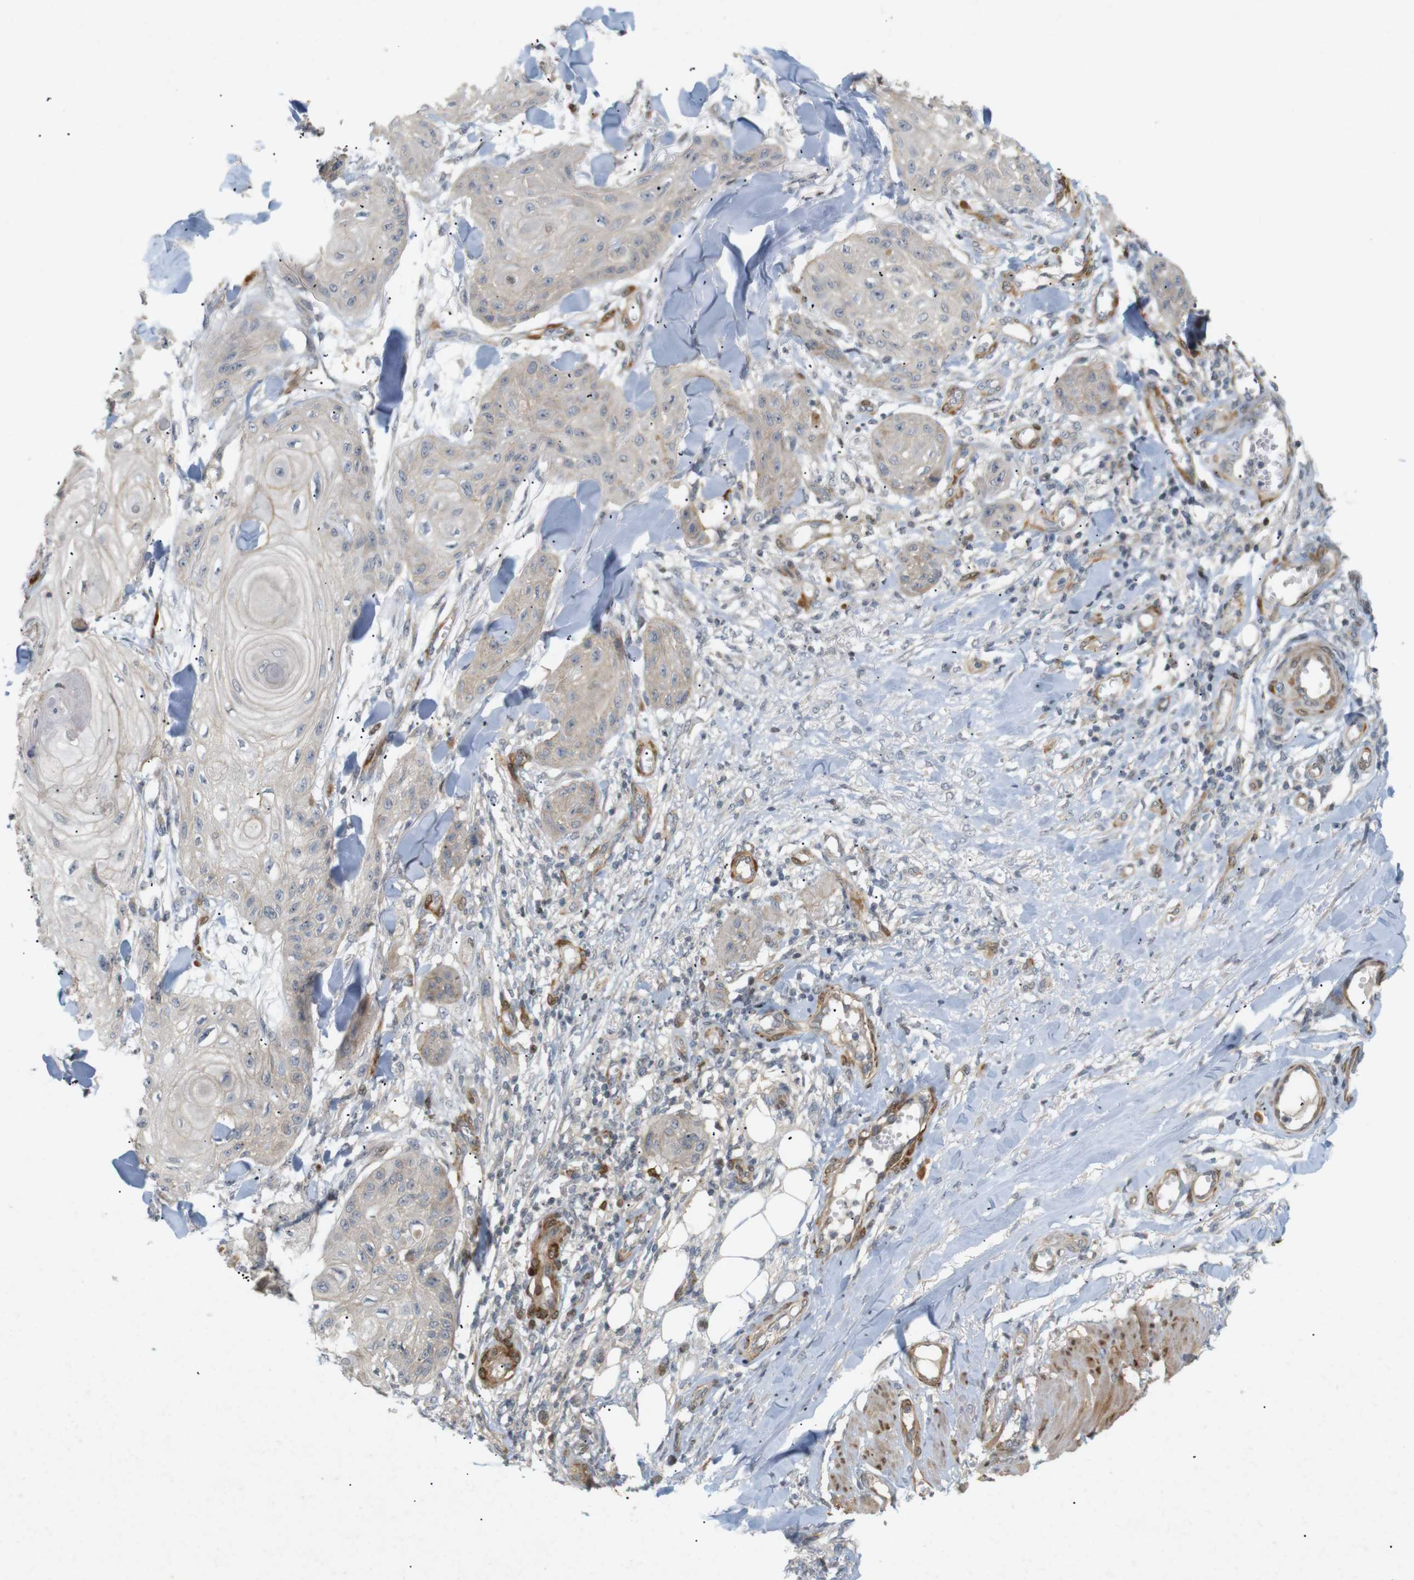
{"staining": {"intensity": "weak", "quantity": "25%-75%", "location": "cytoplasmic/membranous"}, "tissue": "skin cancer", "cell_type": "Tumor cells", "image_type": "cancer", "snomed": [{"axis": "morphology", "description": "Squamous cell carcinoma, NOS"}, {"axis": "topography", "description": "Skin"}], "caption": "A photomicrograph of skin squamous cell carcinoma stained for a protein displays weak cytoplasmic/membranous brown staining in tumor cells.", "gene": "PPP1R14A", "patient": {"sex": "male", "age": 74}}